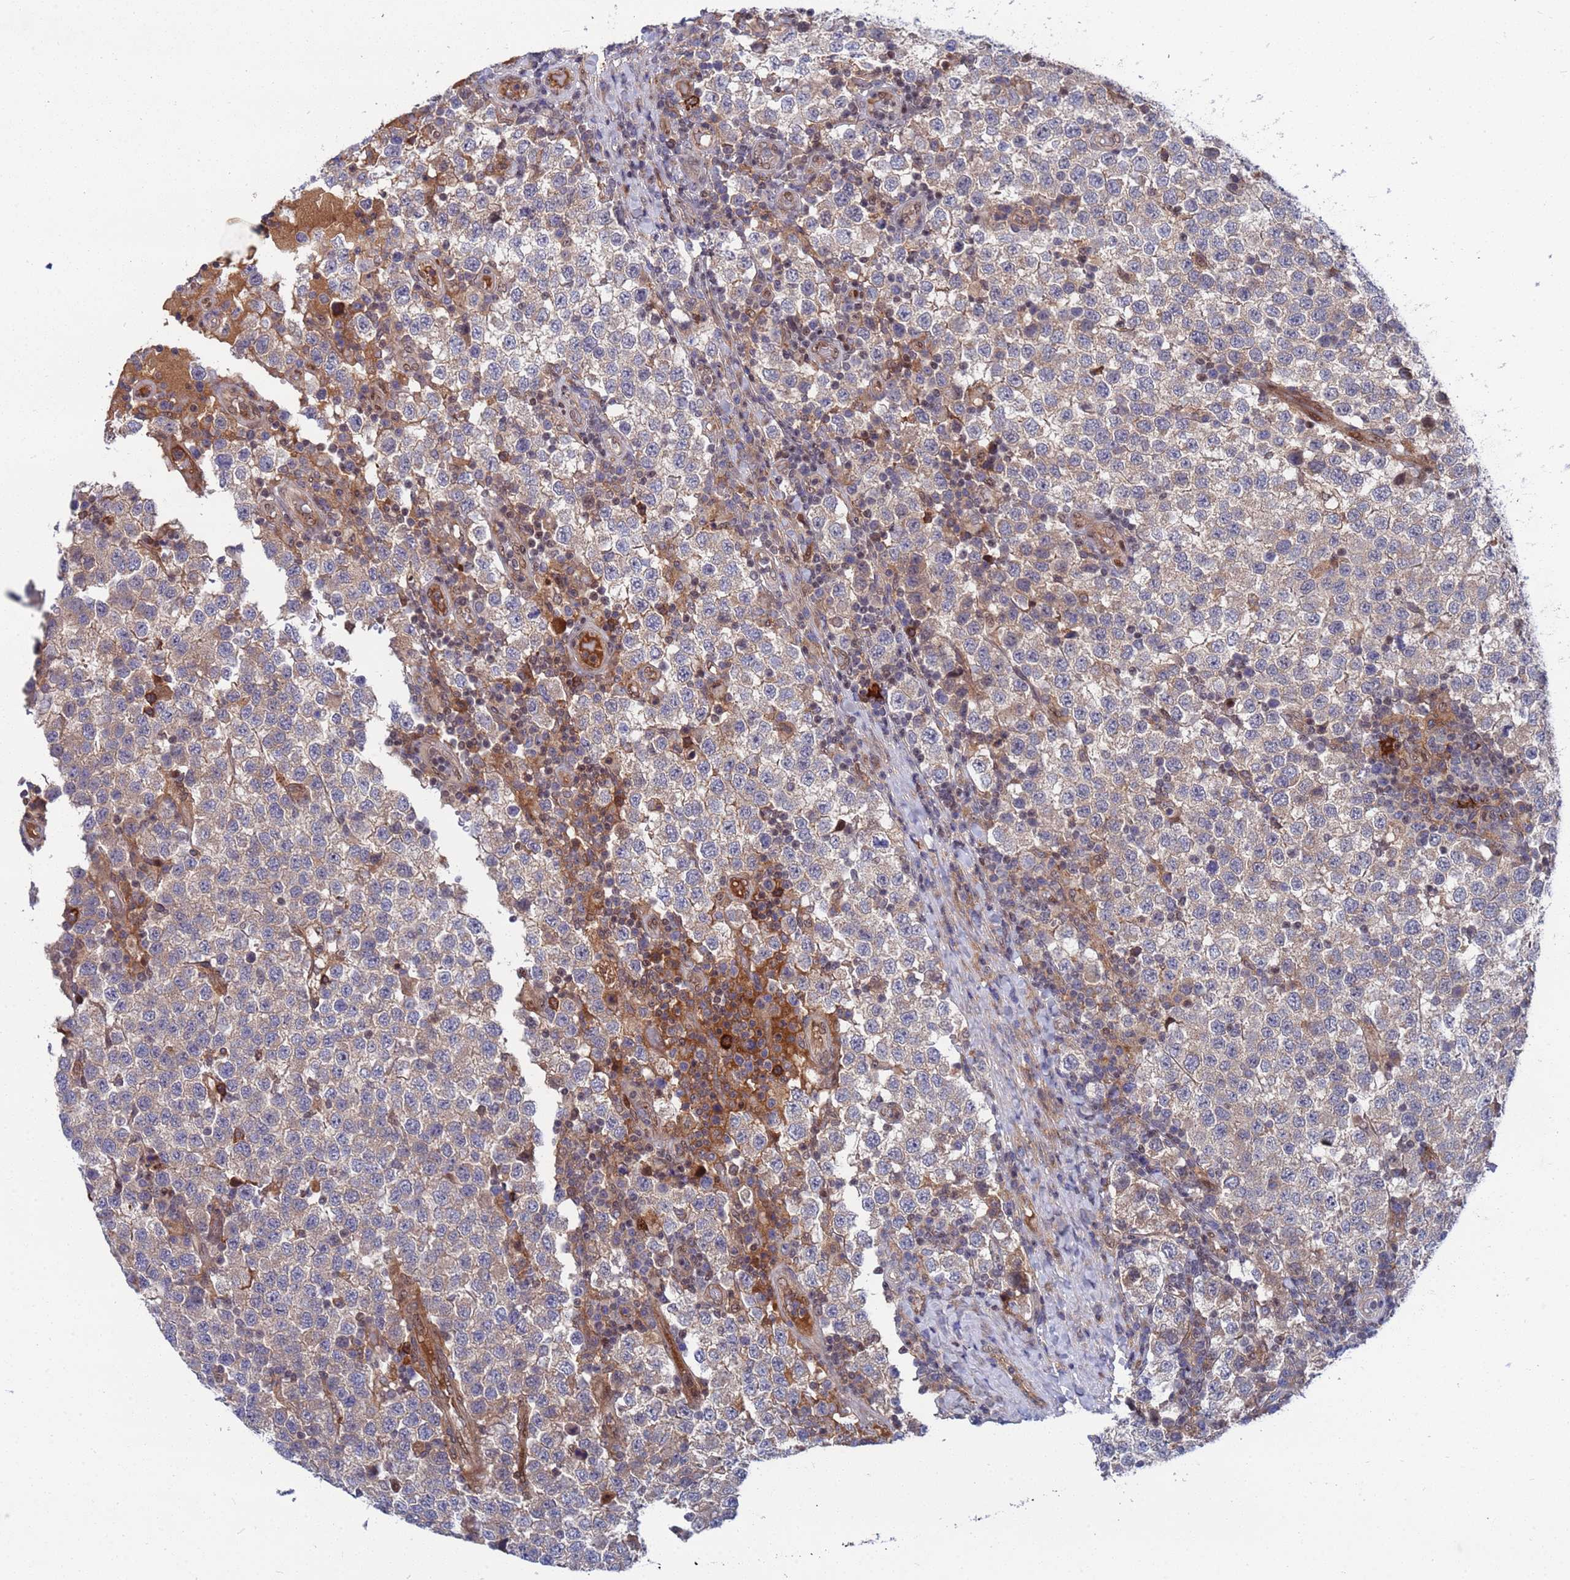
{"staining": {"intensity": "negative", "quantity": "none", "location": "none"}, "tissue": "testis cancer", "cell_type": "Tumor cells", "image_type": "cancer", "snomed": [{"axis": "morphology", "description": "Seminoma, NOS"}, {"axis": "topography", "description": "Testis"}], "caption": "This photomicrograph is of testis cancer (seminoma) stained with immunohistochemistry (IHC) to label a protein in brown with the nuclei are counter-stained blue. There is no staining in tumor cells.", "gene": "TMBIM6", "patient": {"sex": "male", "age": 34}}